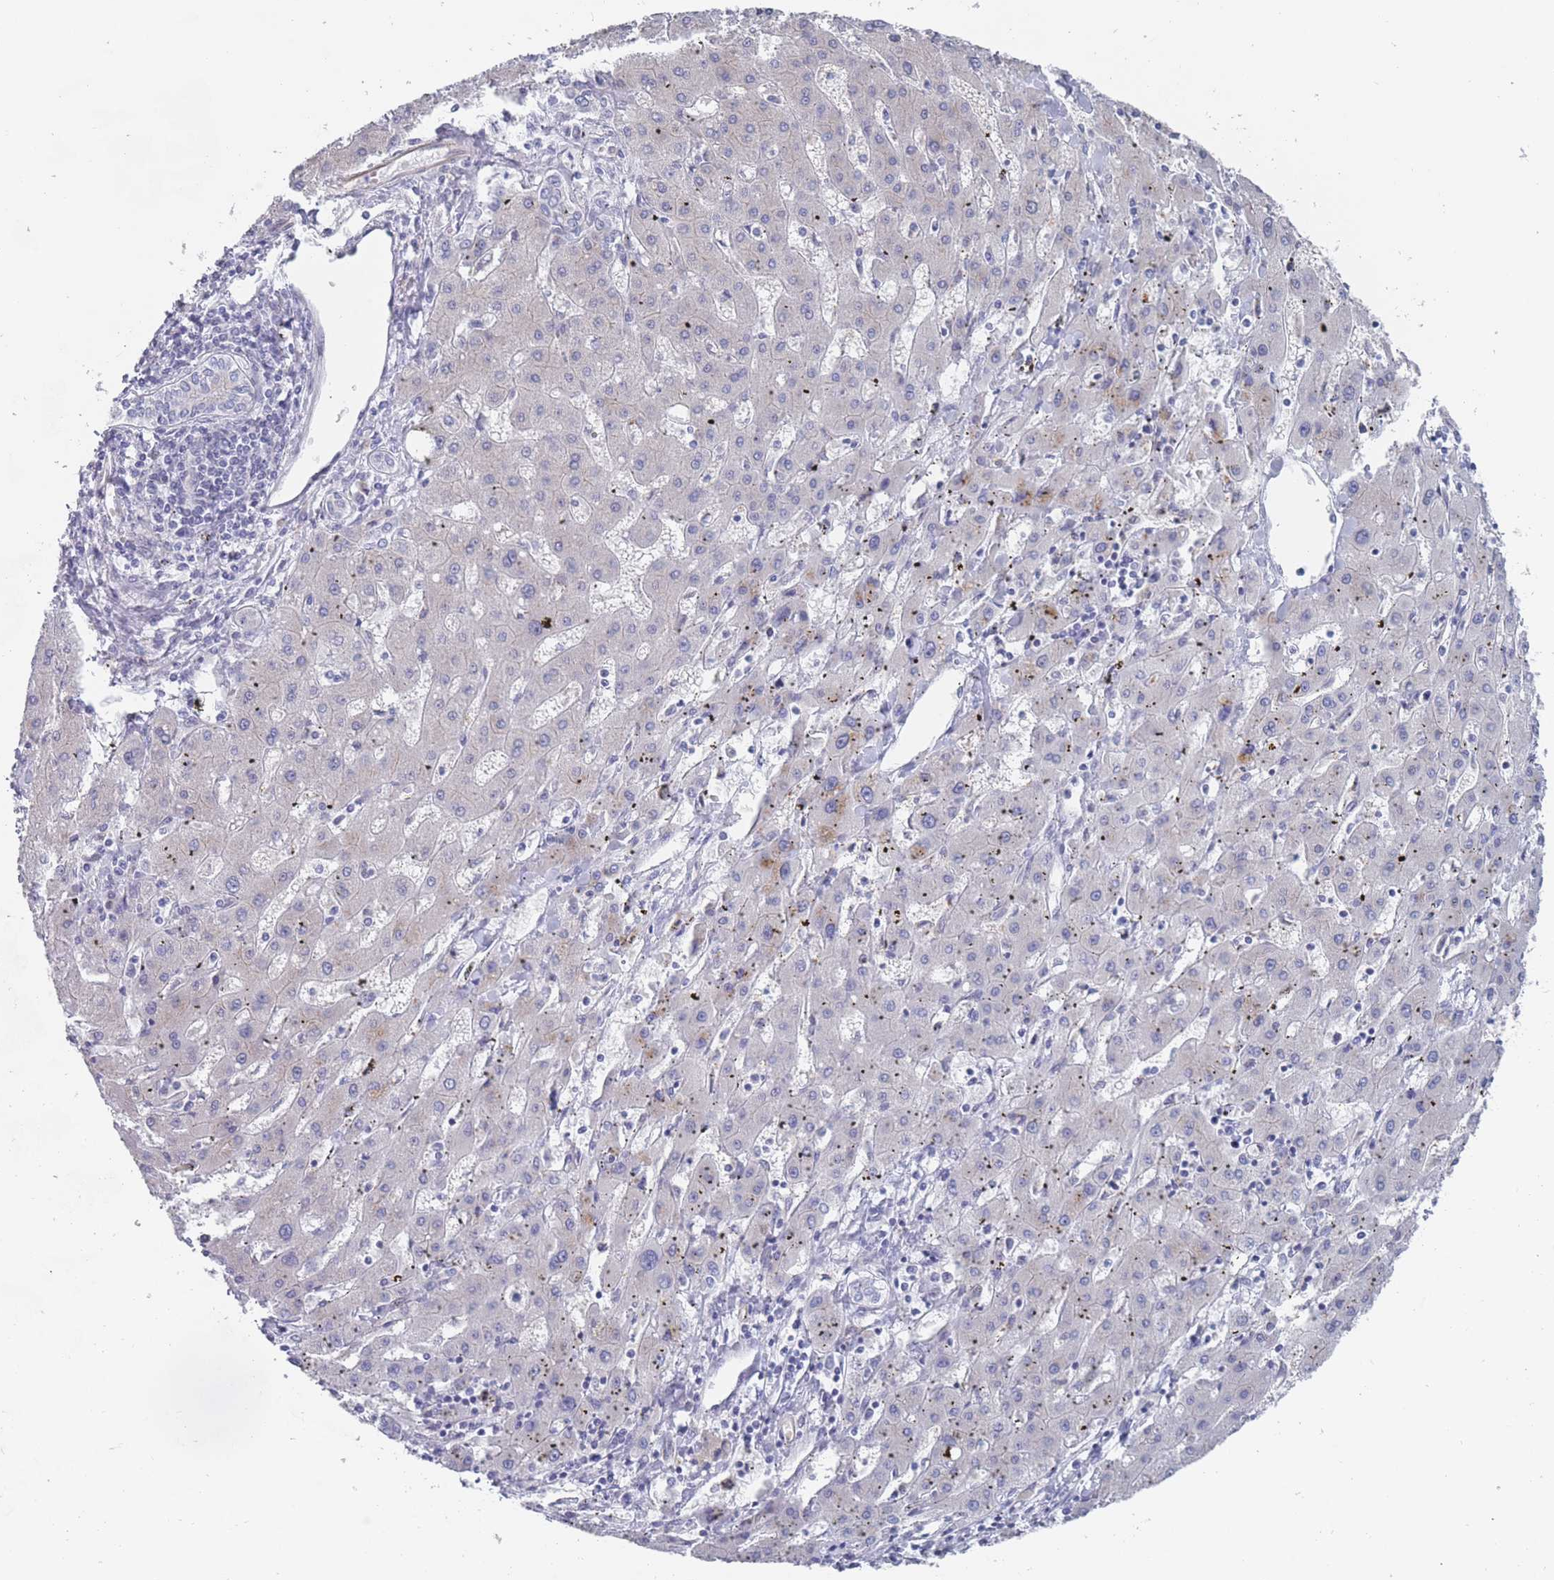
{"staining": {"intensity": "negative", "quantity": "none", "location": "none"}, "tissue": "liver cancer", "cell_type": "Tumor cells", "image_type": "cancer", "snomed": [{"axis": "morphology", "description": "Carcinoma, Hepatocellular, NOS"}, {"axis": "topography", "description": "Liver"}], "caption": "Image shows no significant protein expression in tumor cells of liver cancer.", "gene": "SLC1A6", "patient": {"sex": "male", "age": 72}}